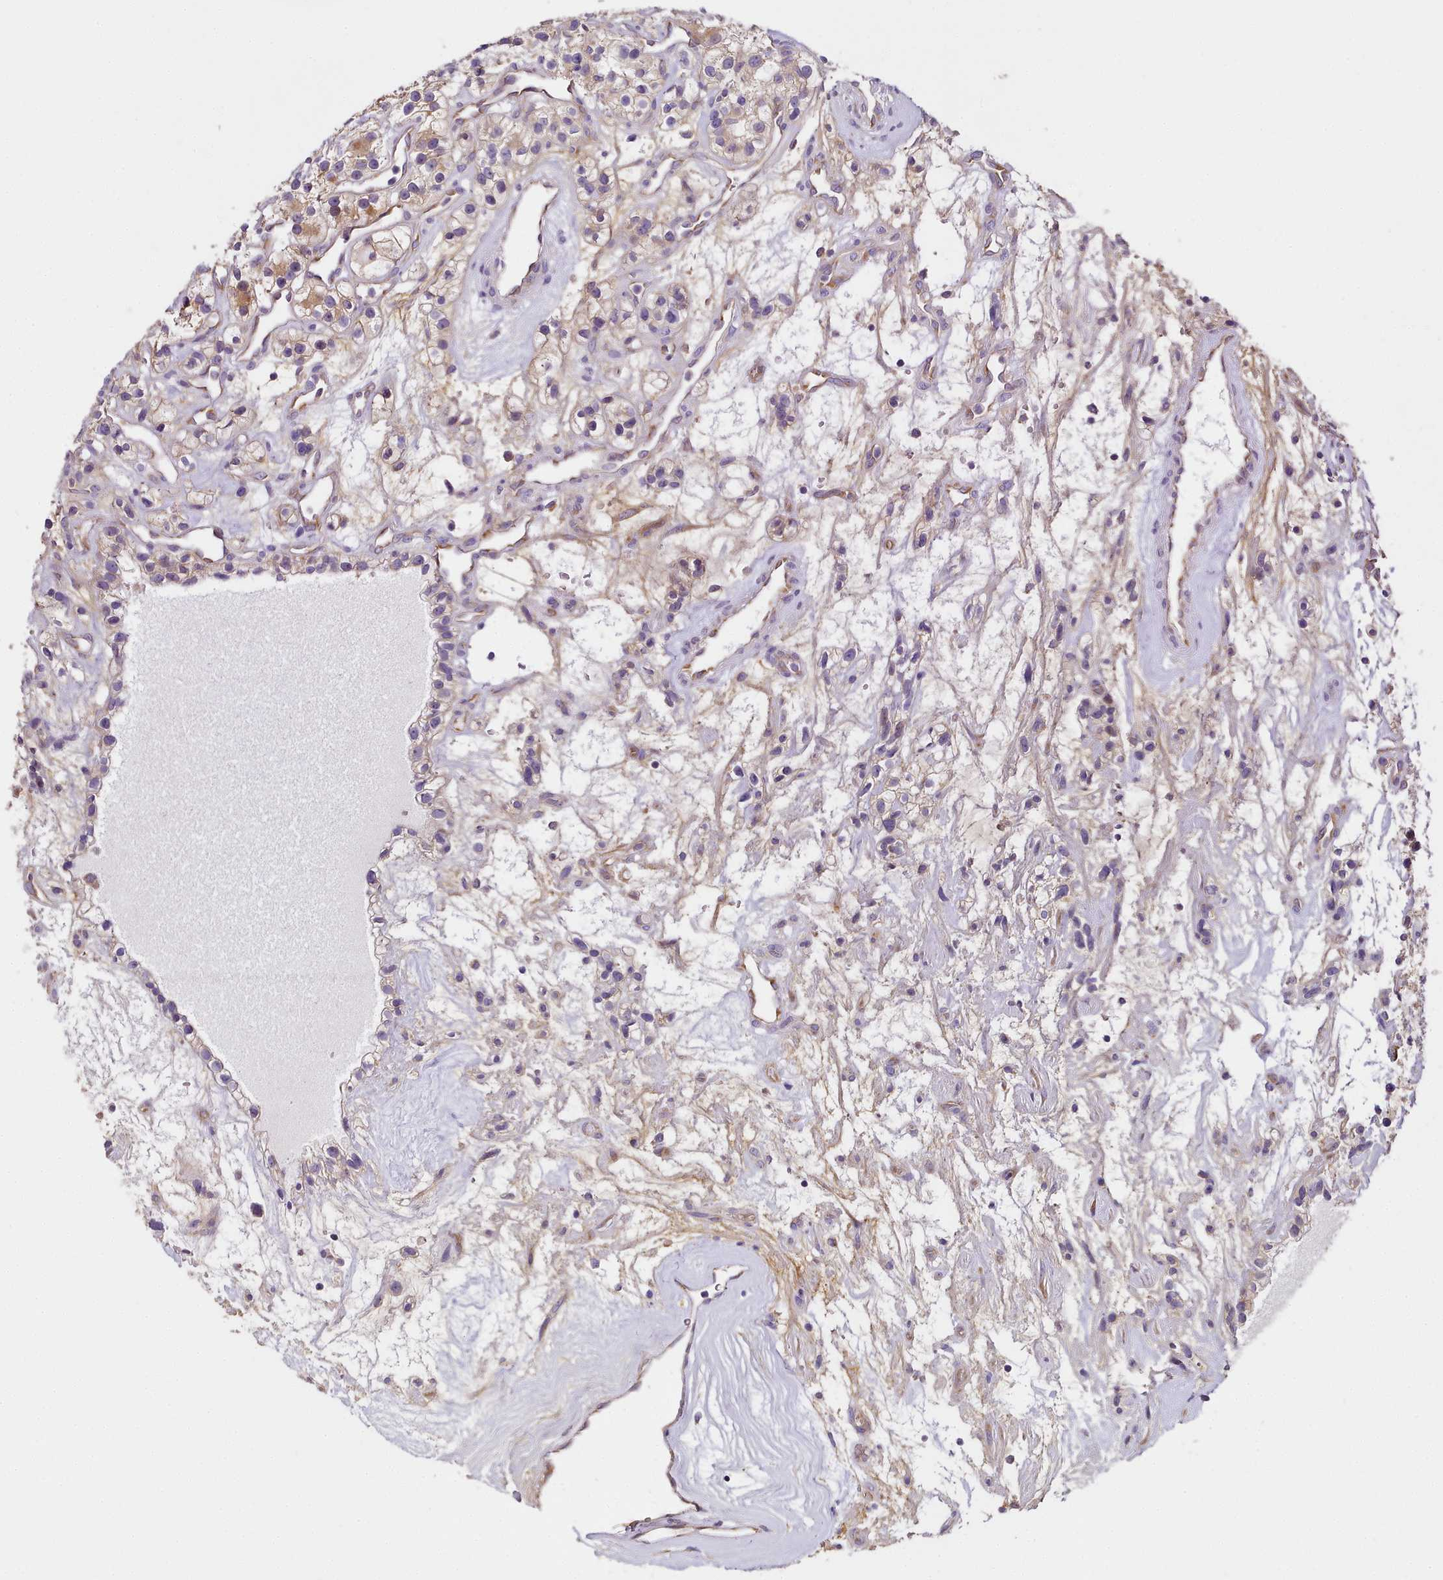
{"staining": {"intensity": "moderate", "quantity": "<25%", "location": "cytoplasmic/membranous"}, "tissue": "renal cancer", "cell_type": "Tumor cells", "image_type": "cancer", "snomed": [{"axis": "morphology", "description": "Adenocarcinoma, NOS"}, {"axis": "topography", "description": "Kidney"}], "caption": "Brown immunohistochemical staining in human adenocarcinoma (renal) displays moderate cytoplasmic/membranous staining in approximately <25% of tumor cells.", "gene": "NBPF1", "patient": {"sex": "female", "age": 57}}